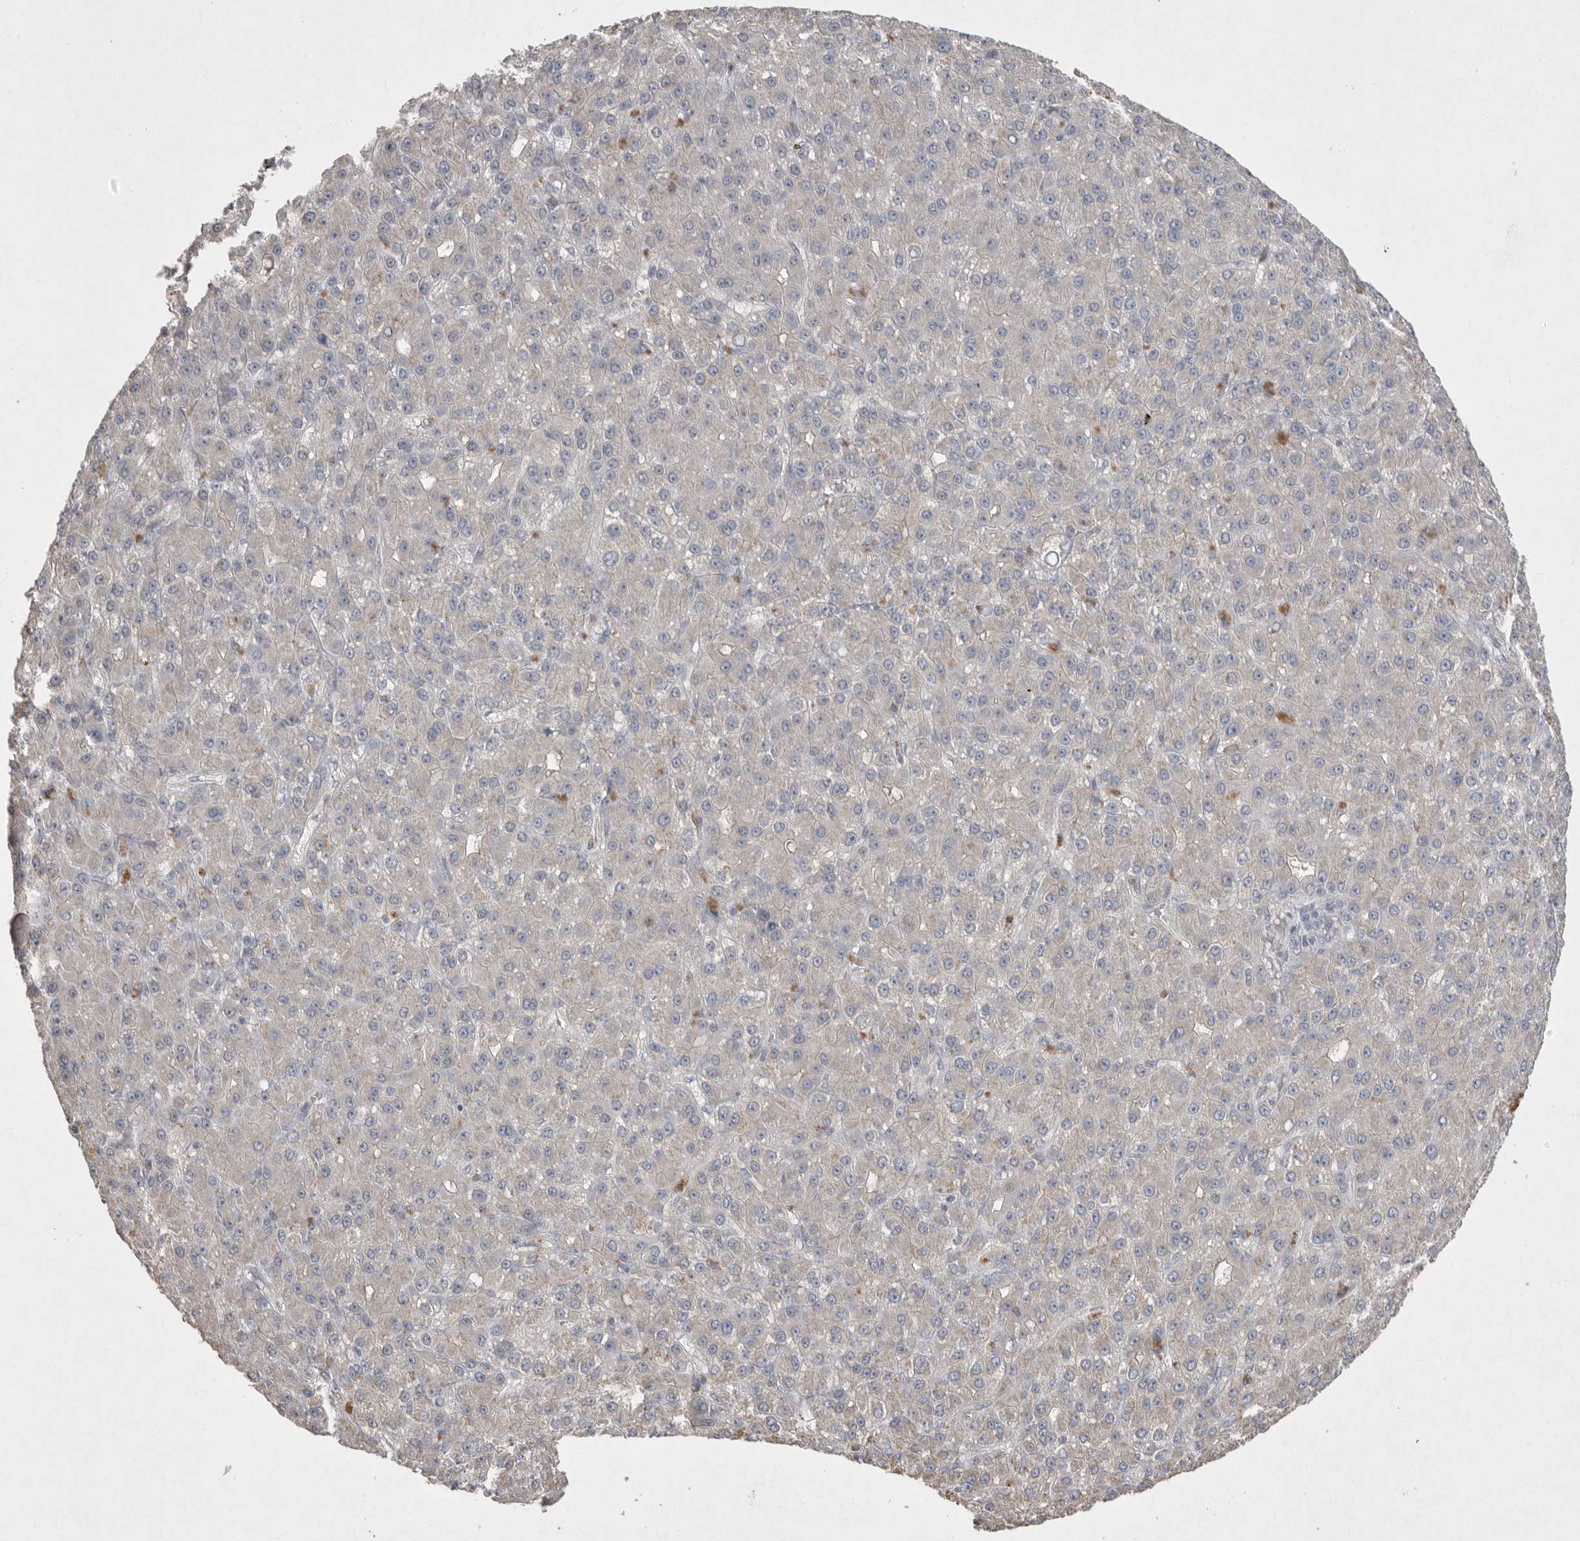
{"staining": {"intensity": "negative", "quantity": "none", "location": "none"}, "tissue": "liver cancer", "cell_type": "Tumor cells", "image_type": "cancer", "snomed": [{"axis": "morphology", "description": "Carcinoma, Hepatocellular, NOS"}, {"axis": "topography", "description": "Liver"}], "caption": "IHC photomicrograph of human liver cancer (hepatocellular carcinoma) stained for a protein (brown), which reveals no positivity in tumor cells.", "gene": "VANGL2", "patient": {"sex": "male", "age": 67}}